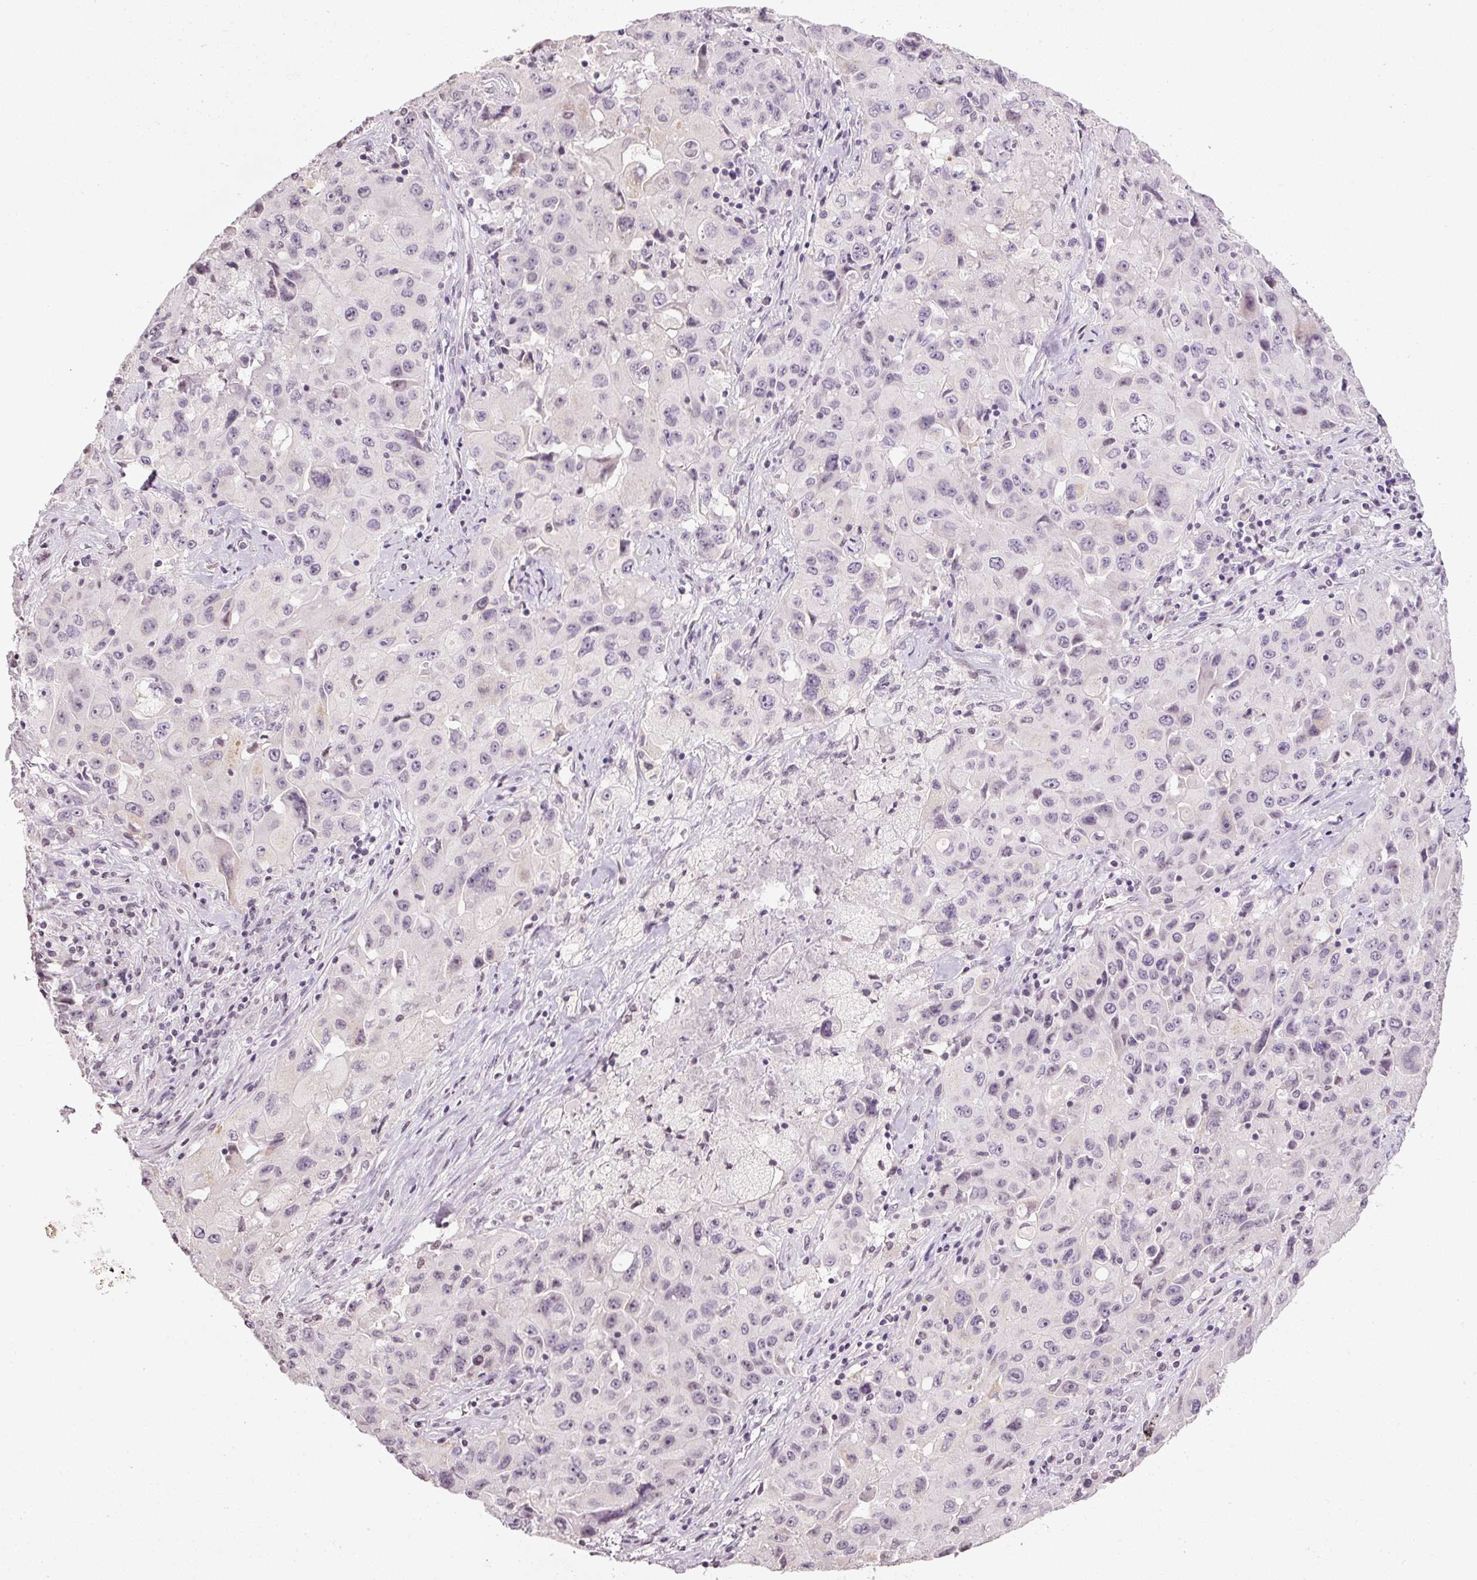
{"staining": {"intensity": "weak", "quantity": "<25%", "location": "nuclear"}, "tissue": "lung cancer", "cell_type": "Tumor cells", "image_type": "cancer", "snomed": [{"axis": "morphology", "description": "Squamous cell carcinoma, NOS"}, {"axis": "topography", "description": "Lung"}], "caption": "IHC photomicrograph of lung cancer (squamous cell carcinoma) stained for a protein (brown), which shows no positivity in tumor cells.", "gene": "NRDE2", "patient": {"sex": "male", "age": 63}}